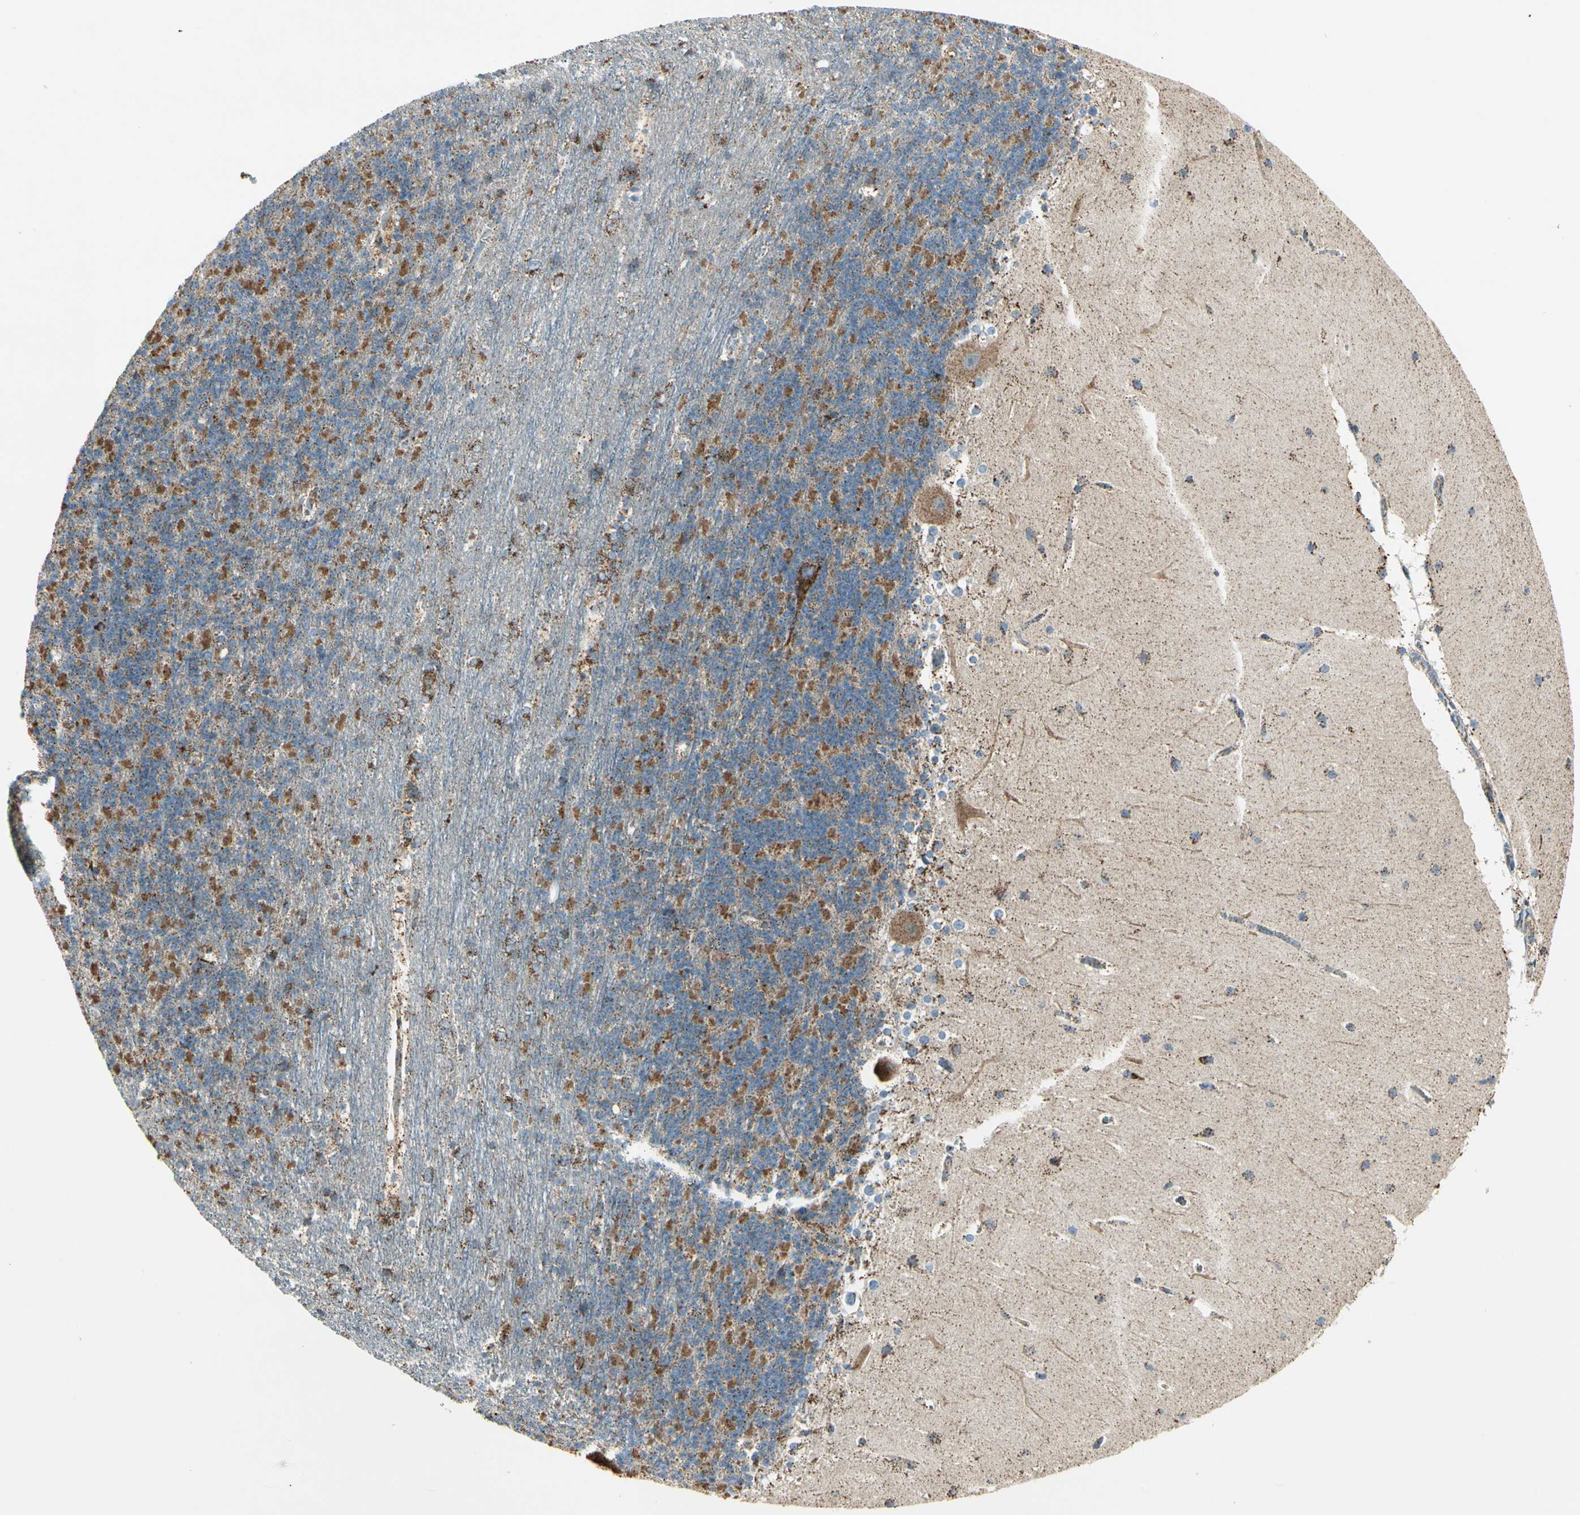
{"staining": {"intensity": "moderate", "quantity": "25%-75%", "location": "cytoplasmic/membranous"}, "tissue": "cerebellum", "cell_type": "Cells in granular layer", "image_type": "normal", "snomed": [{"axis": "morphology", "description": "Normal tissue, NOS"}, {"axis": "topography", "description": "Cerebellum"}], "caption": "Cerebellum was stained to show a protein in brown. There is medium levels of moderate cytoplasmic/membranous expression in approximately 25%-75% of cells in granular layer. (IHC, brightfield microscopy, high magnification).", "gene": "ME2", "patient": {"sex": "female", "age": 19}}